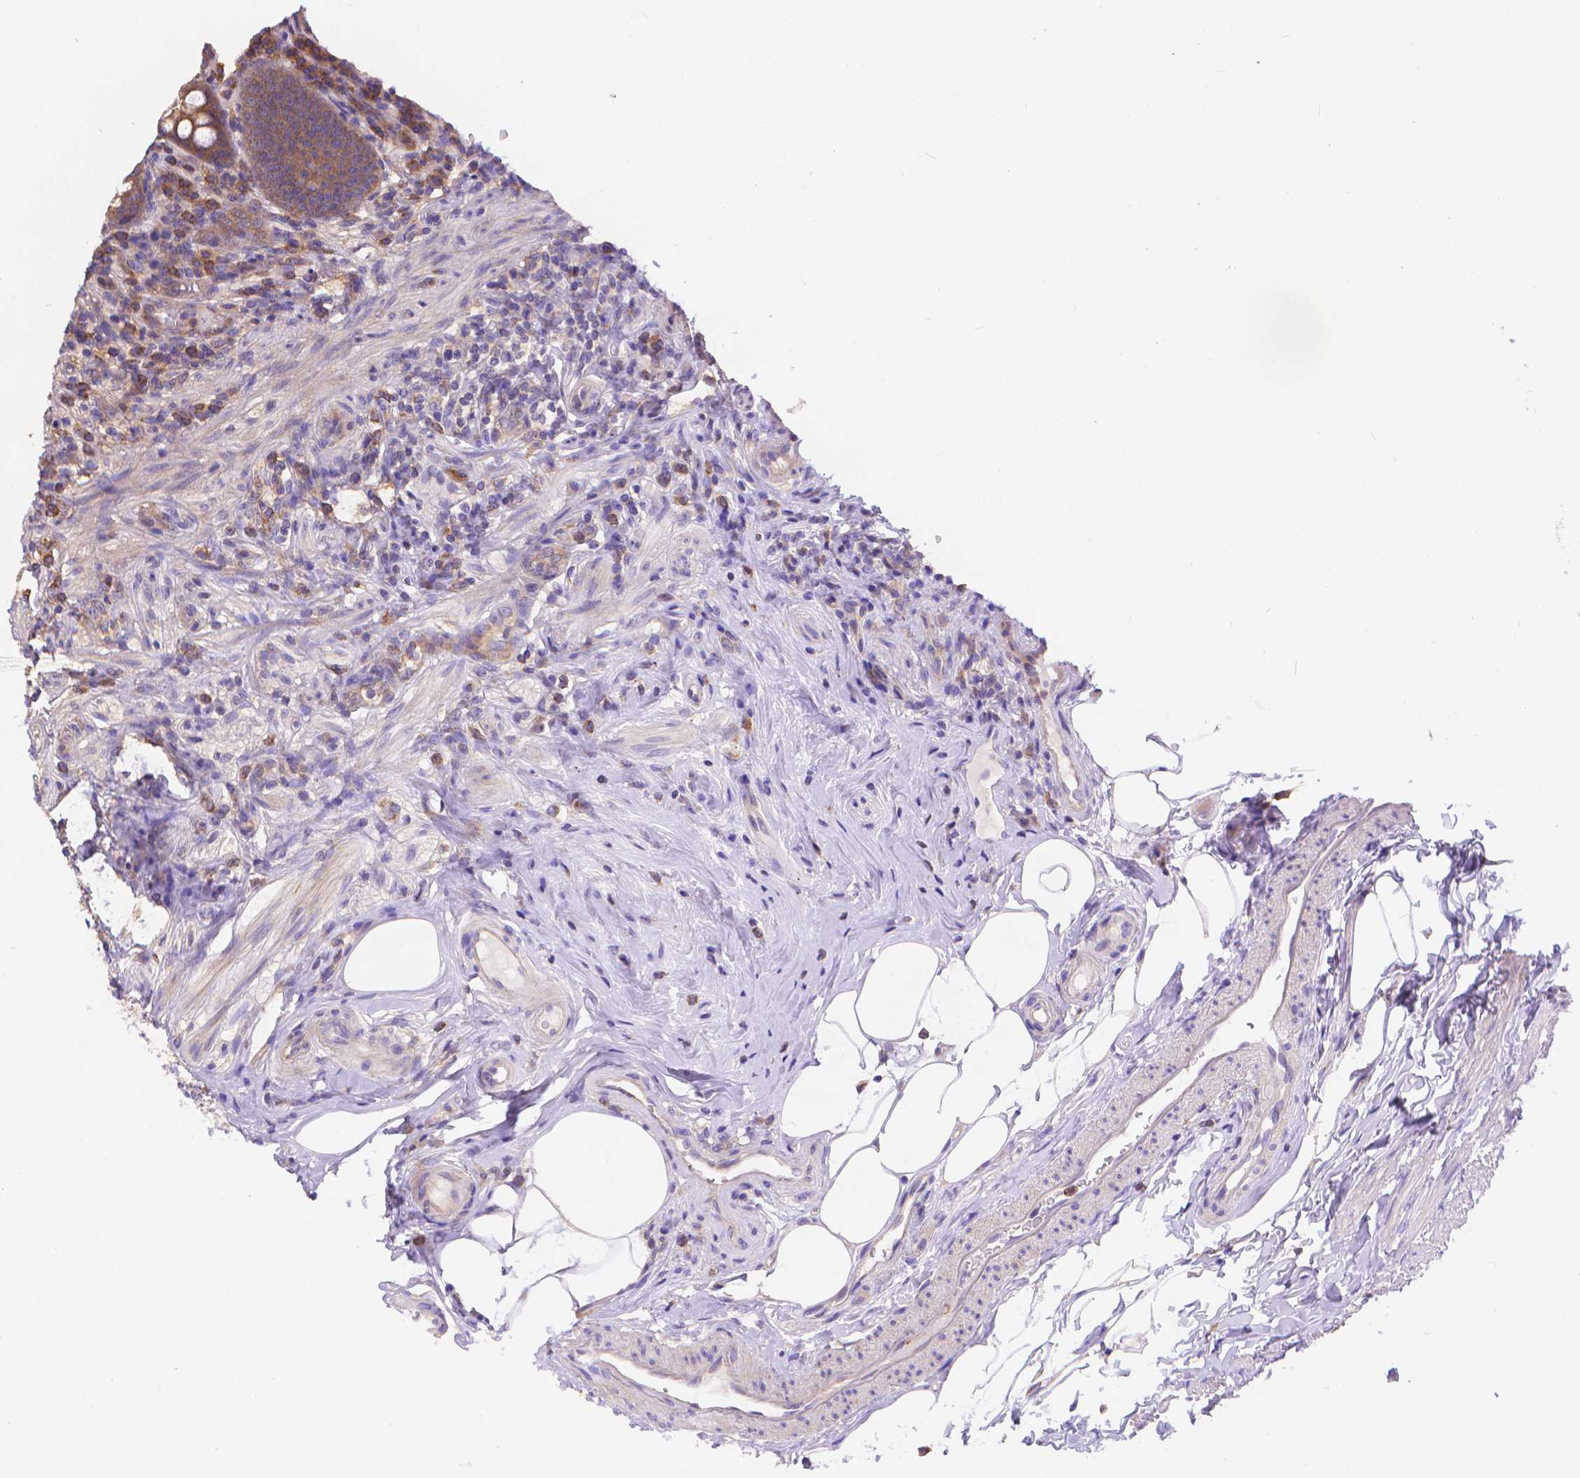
{"staining": {"intensity": "weak", "quantity": ">75%", "location": "cytoplasmic/membranous"}, "tissue": "appendix", "cell_type": "Glandular cells", "image_type": "normal", "snomed": [{"axis": "morphology", "description": "Normal tissue, NOS"}, {"axis": "topography", "description": "Appendix"}], "caption": "Glandular cells reveal weak cytoplasmic/membranous positivity in approximately >75% of cells in unremarkable appendix.", "gene": "ARAP1", "patient": {"sex": "male", "age": 47}}